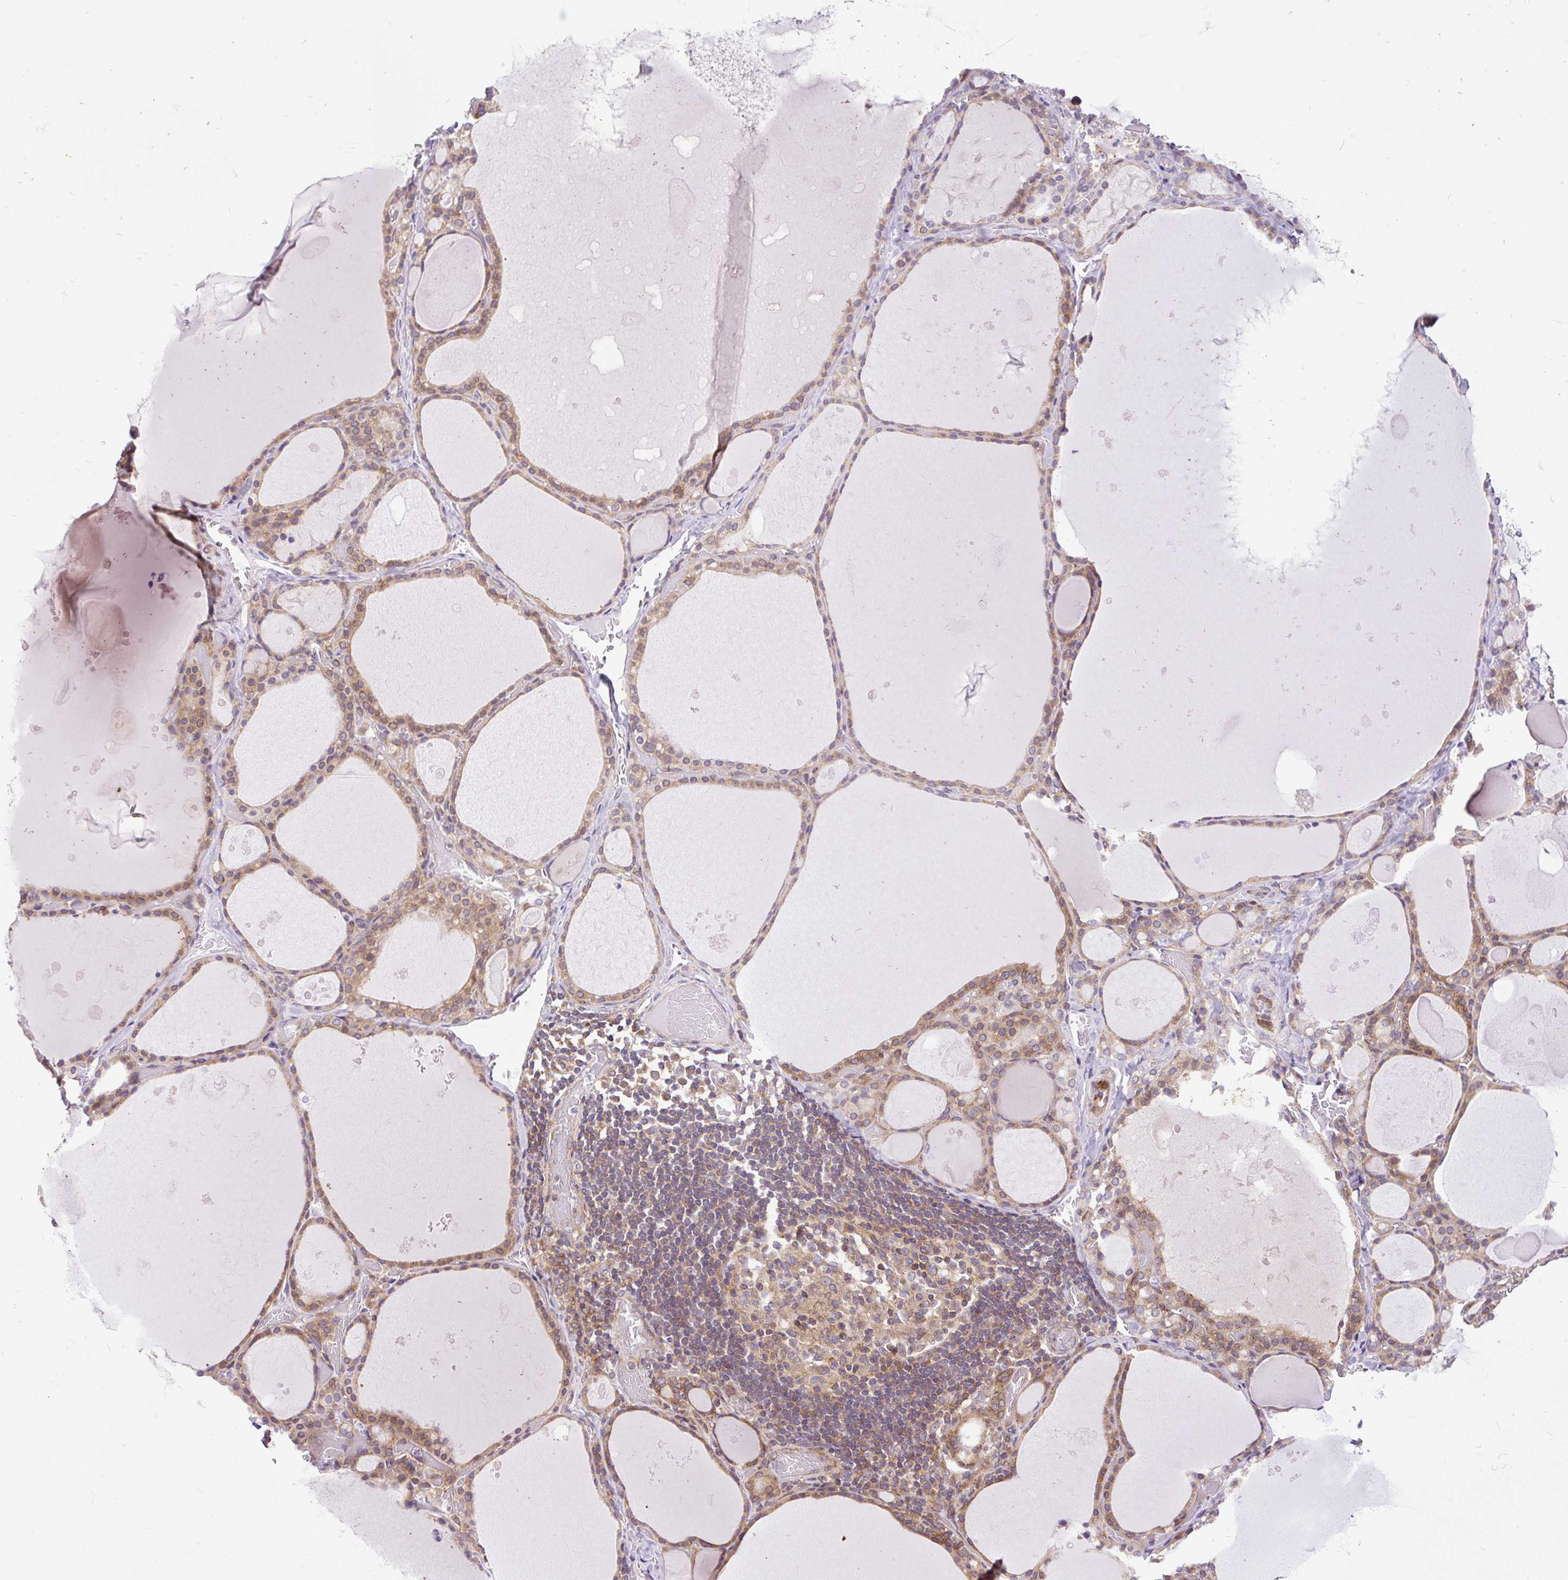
{"staining": {"intensity": "moderate", "quantity": ">75%", "location": "cytoplasmic/membranous"}, "tissue": "thyroid gland", "cell_type": "Glandular cells", "image_type": "normal", "snomed": [{"axis": "morphology", "description": "Normal tissue, NOS"}, {"axis": "topography", "description": "Thyroid gland"}], "caption": "Immunohistochemistry (IHC) photomicrograph of normal thyroid gland stained for a protein (brown), which exhibits medium levels of moderate cytoplasmic/membranous staining in approximately >75% of glandular cells.", "gene": "TRIM17", "patient": {"sex": "male", "age": 56}}